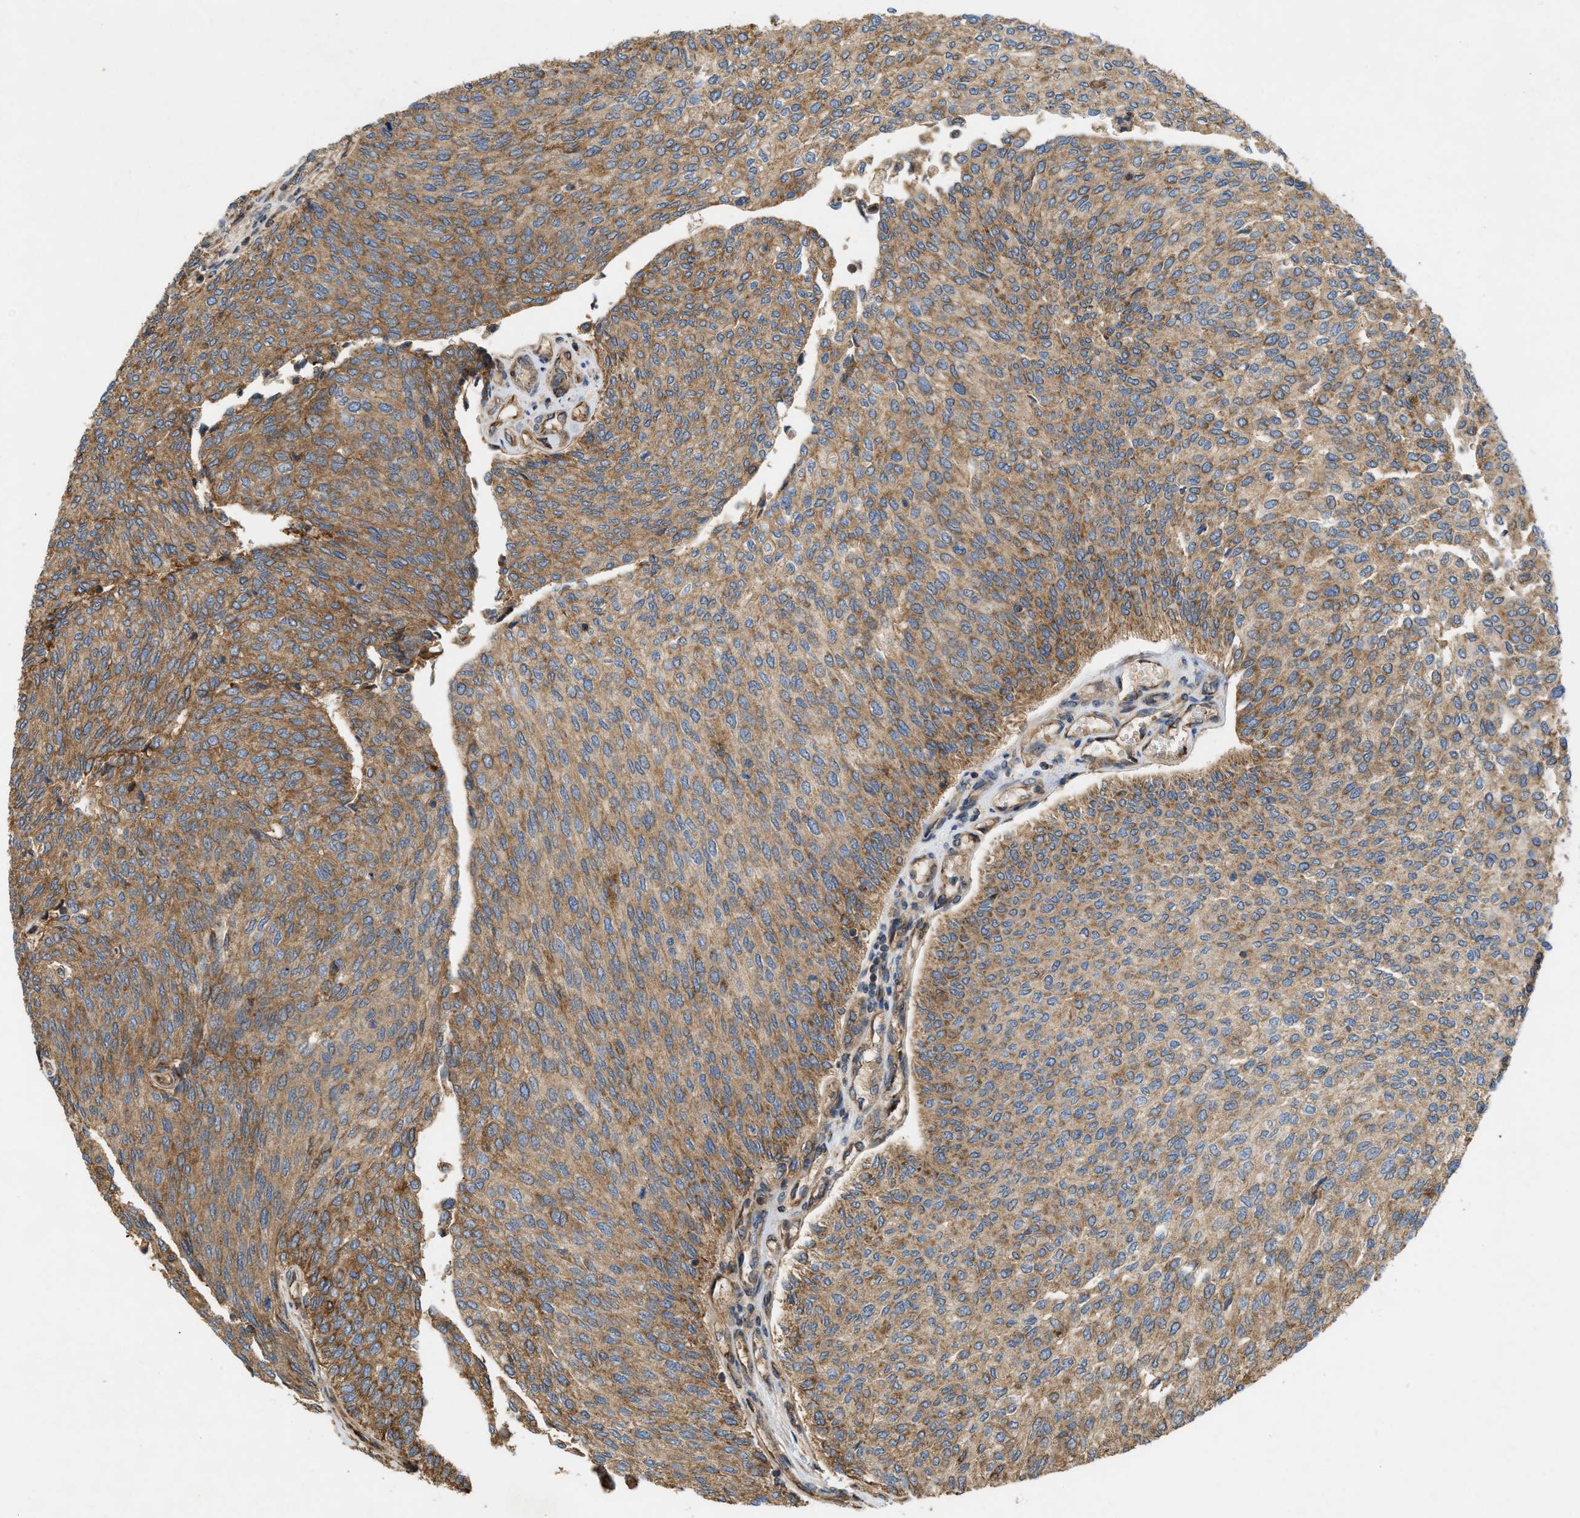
{"staining": {"intensity": "moderate", "quantity": ">75%", "location": "cytoplasmic/membranous"}, "tissue": "urothelial cancer", "cell_type": "Tumor cells", "image_type": "cancer", "snomed": [{"axis": "morphology", "description": "Urothelial carcinoma, Low grade"}, {"axis": "topography", "description": "Urinary bladder"}], "caption": "About >75% of tumor cells in human urothelial cancer demonstrate moderate cytoplasmic/membranous protein staining as visualized by brown immunohistochemical staining.", "gene": "GNB4", "patient": {"sex": "female", "age": 79}}